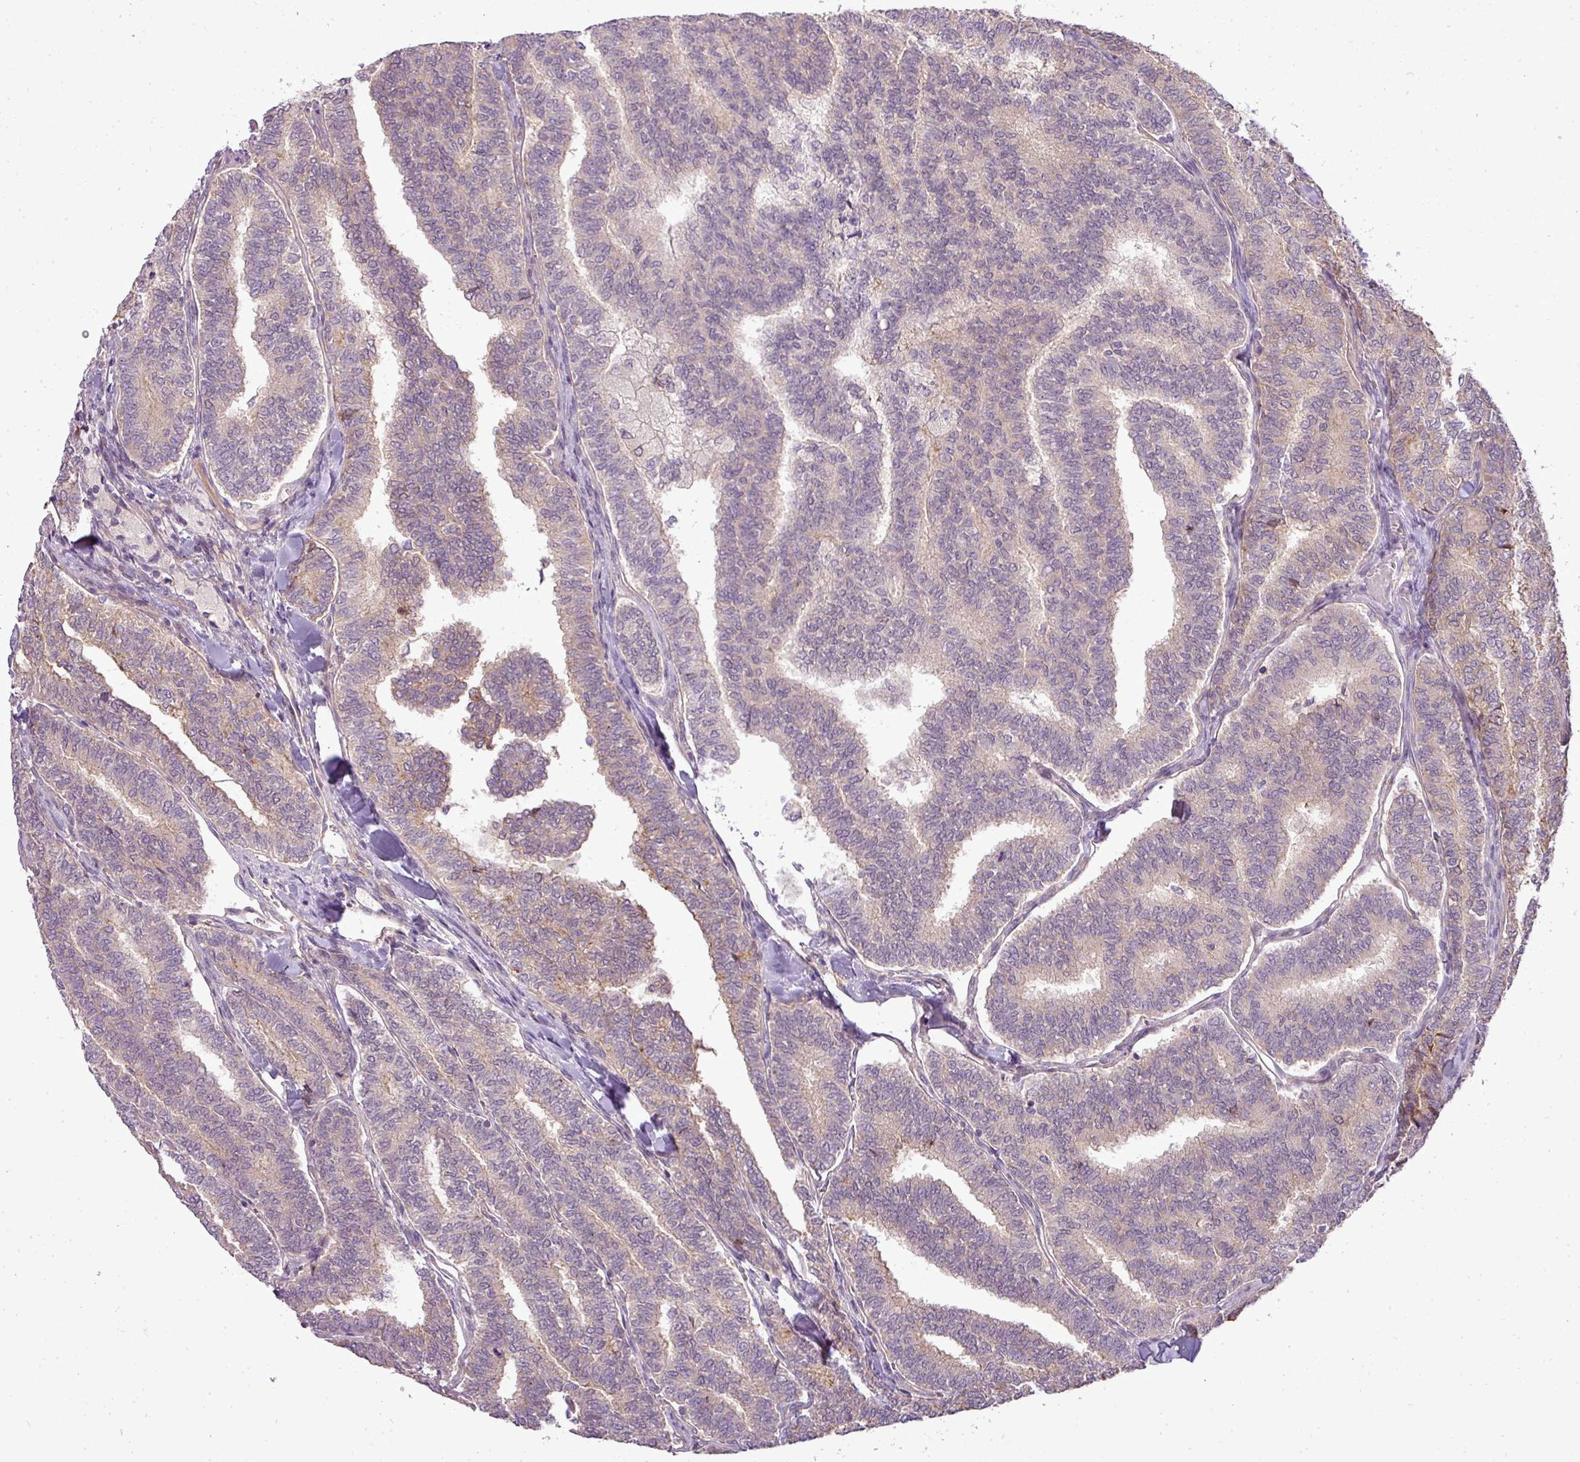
{"staining": {"intensity": "weak", "quantity": "<25%", "location": "cytoplasmic/membranous"}, "tissue": "thyroid cancer", "cell_type": "Tumor cells", "image_type": "cancer", "snomed": [{"axis": "morphology", "description": "Papillary adenocarcinoma, NOS"}, {"axis": "topography", "description": "Thyroid gland"}], "caption": "Thyroid cancer (papillary adenocarcinoma) was stained to show a protein in brown. There is no significant staining in tumor cells.", "gene": "PDRG1", "patient": {"sex": "female", "age": 35}}